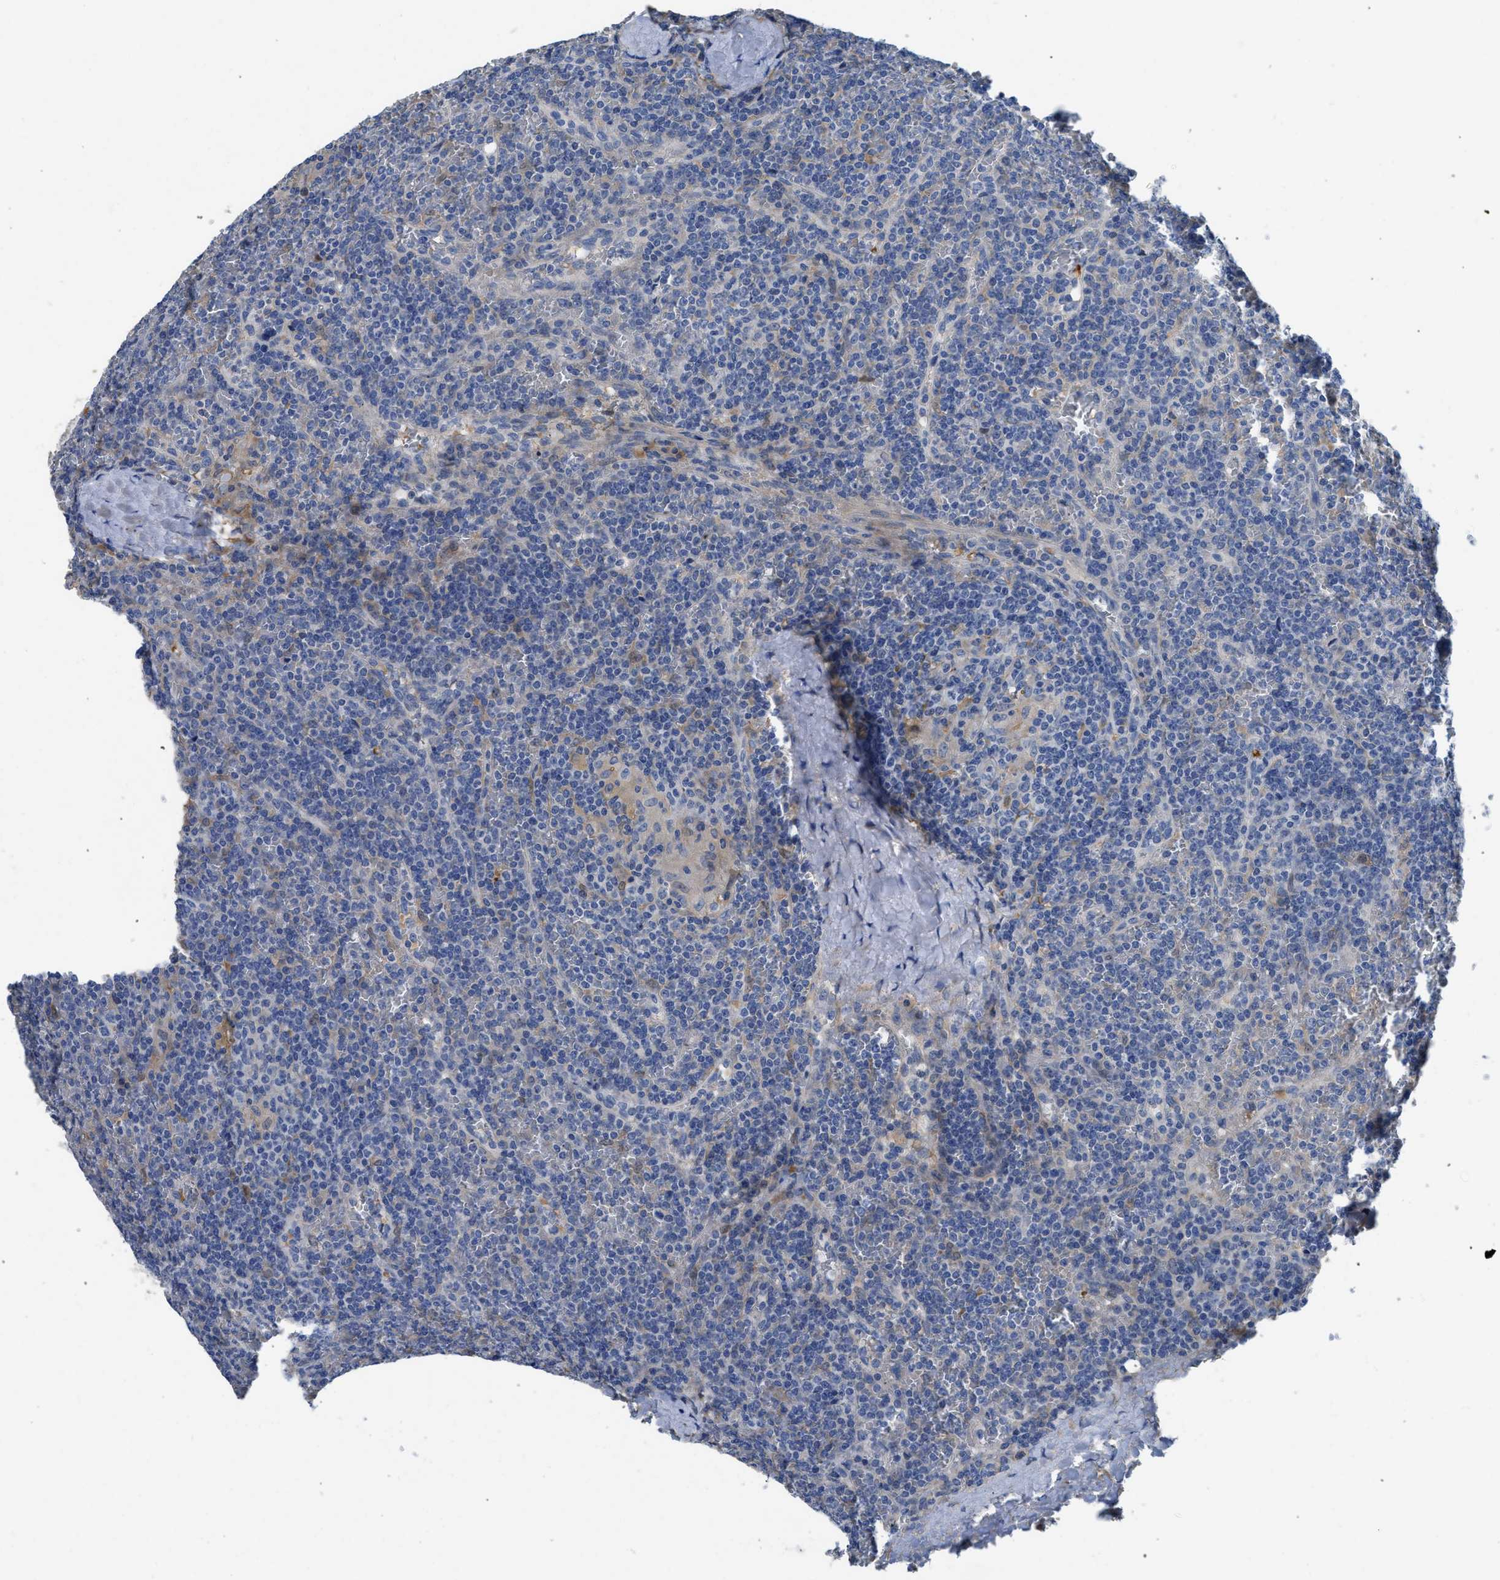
{"staining": {"intensity": "negative", "quantity": "none", "location": "none"}, "tissue": "lymphoma", "cell_type": "Tumor cells", "image_type": "cancer", "snomed": [{"axis": "morphology", "description": "Malignant lymphoma, non-Hodgkin's type, Low grade"}, {"axis": "topography", "description": "Spleen"}], "caption": "IHC histopathology image of neoplastic tissue: lymphoma stained with DAB demonstrates no significant protein positivity in tumor cells.", "gene": "C1S", "patient": {"sex": "female", "age": 19}}